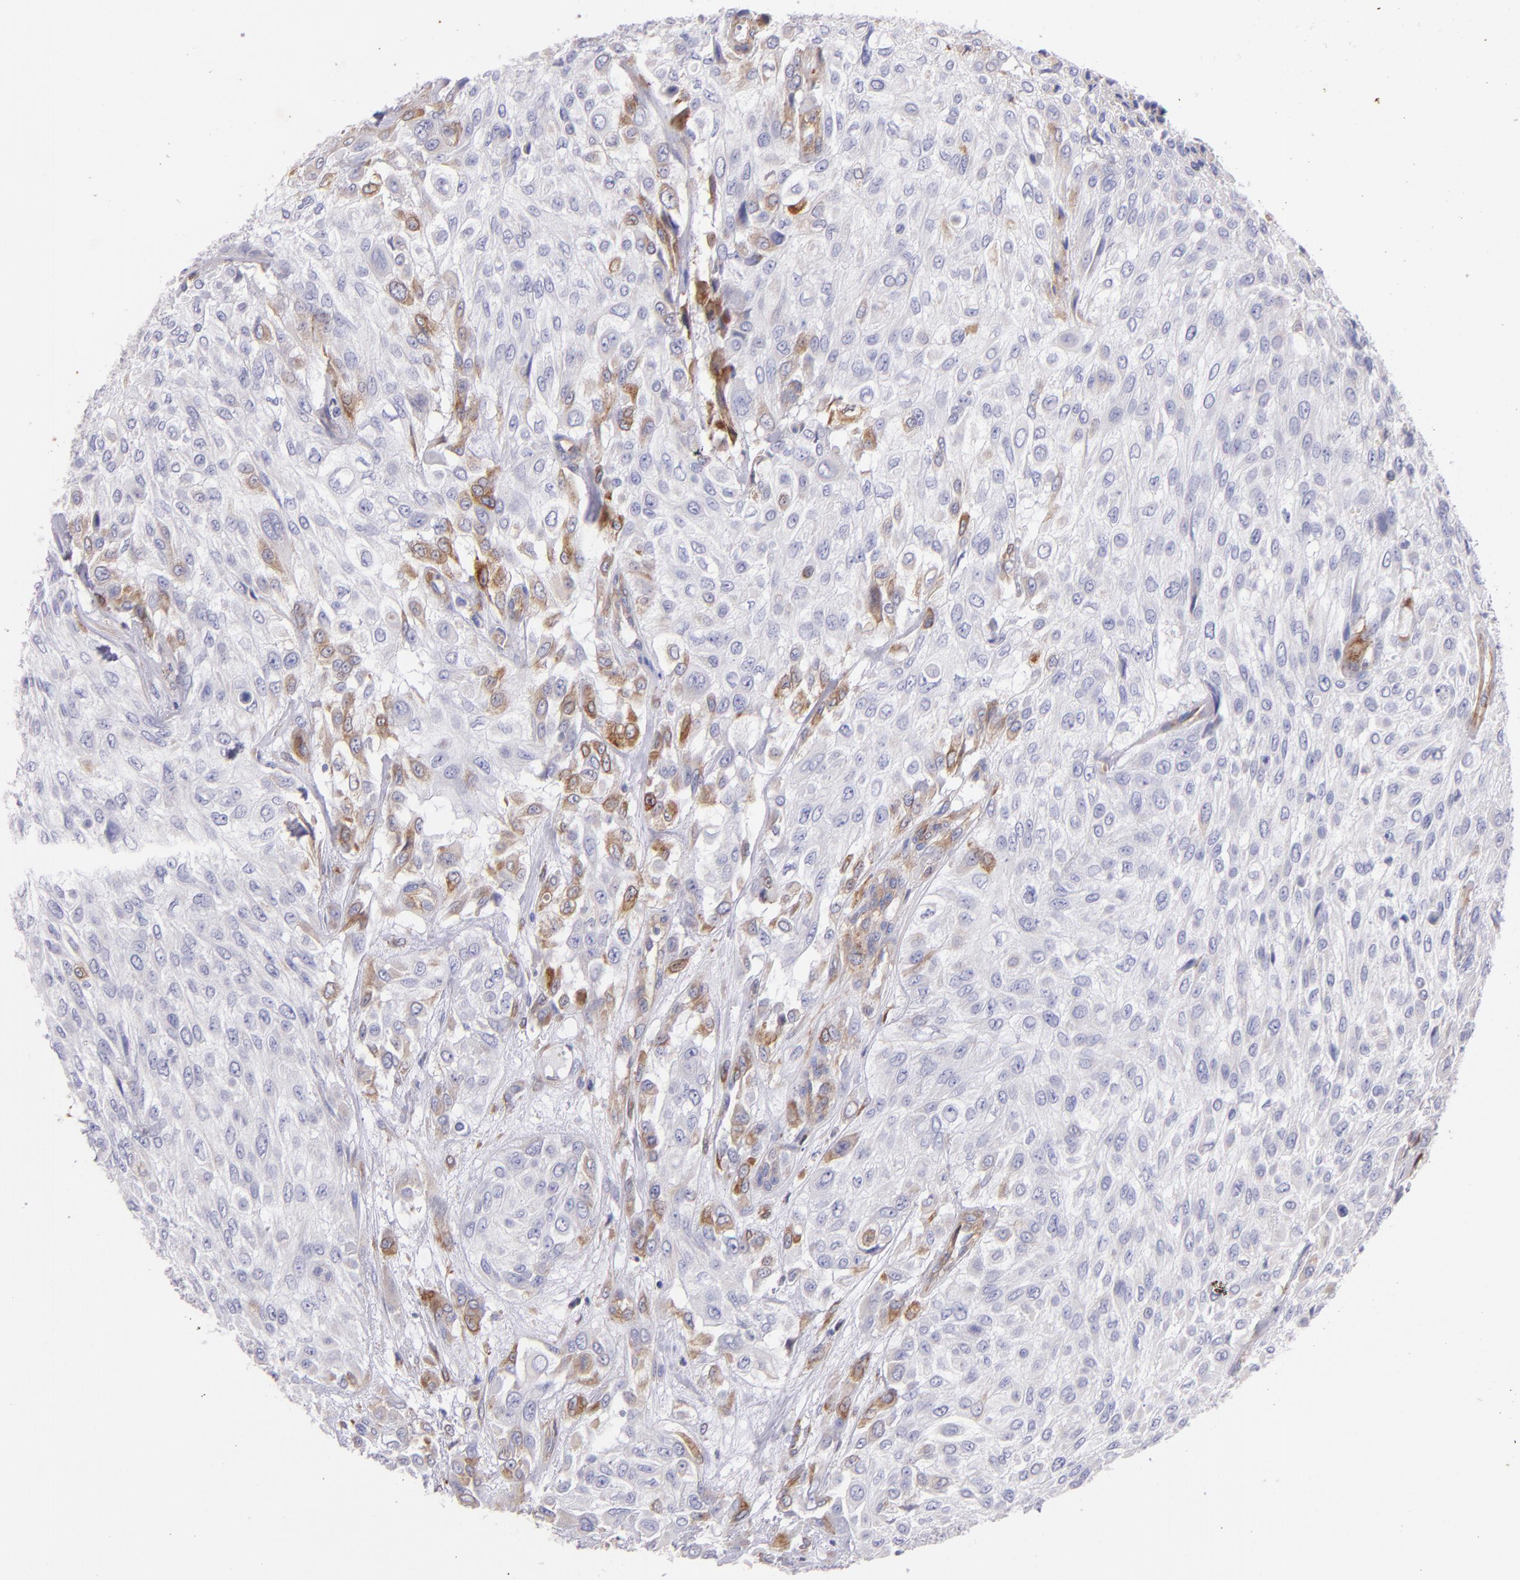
{"staining": {"intensity": "moderate", "quantity": "<25%", "location": "cytoplasmic/membranous"}, "tissue": "urothelial cancer", "cell_type": "Tumor cells", "image_type": "cancer", "snomed": [{"axis": "morphology", "description": "Urothelial carcinoma, High grade"}, {"axis": "topography", "description": "Urinary bladder"}], "caption": "A micrograph of human high-grade urothelial carcinoma stained for a protein demonstrates moderate cytoplasmic/membranous brown staining in tumor cells.", "gene": "RET", "patient": {"sex": "male", "age": 57}}